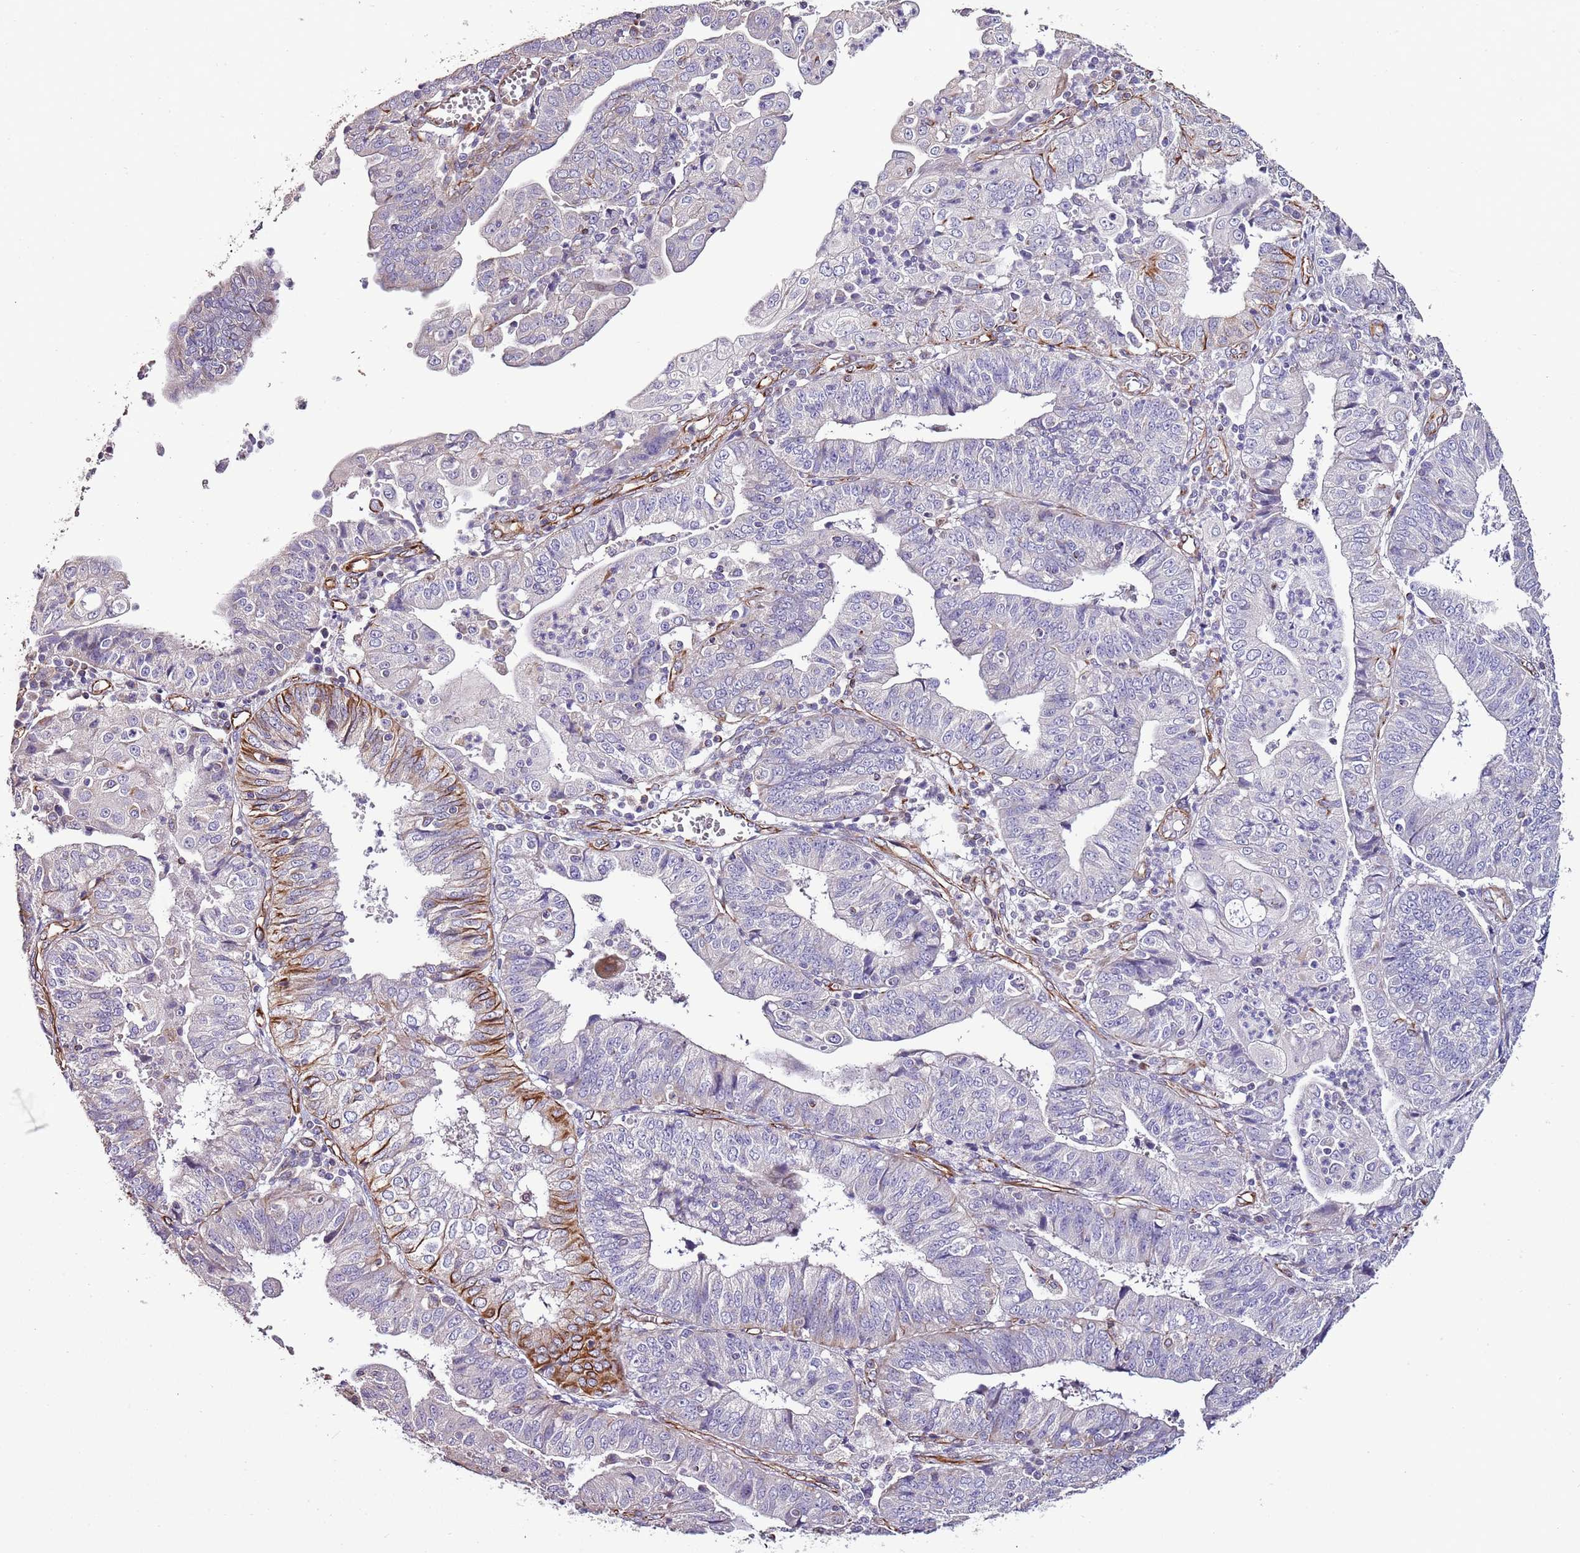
{"staining": {"intensity": "weak", "quantity": "<25%", "location": "cytoplasmic/membranous"}, "tissue": "endometrial cancer", "cell_type": "Tumor cells", "image_type": "cancer", "snomed": [{"axis": "morphology", "description": "Adenocarcinoma, NOS"}, {"axis": "topography", "description": "Endometrium"}], "caption": "IHC micrograph of human adenocarcinoma (endometrial) stained for a protein (brown), which reveals no expression in tumor cells. (DAB immunohistochemistry (IHC) with hematoxylin counter stain).", "gene": "ZNF786", "patient": {"sex": "female", "age": 56}}